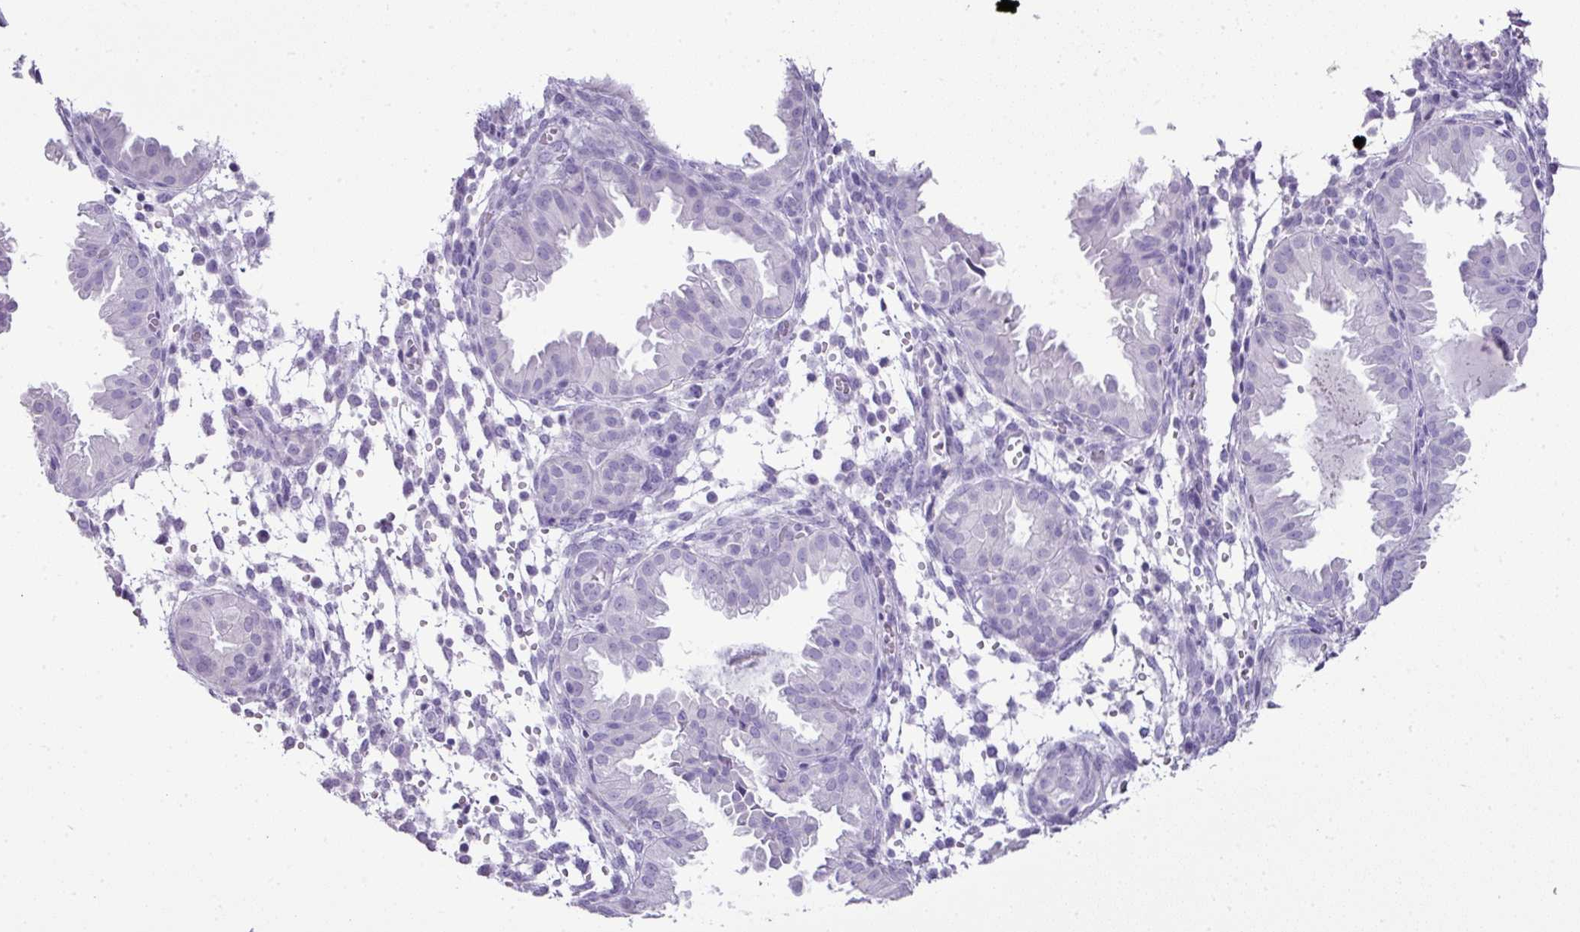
{"staining": {"intensity": "negative", "quantity": "none", "location": "none"}, "tissue": "endometrium", "cell_type": "Cells in endometrial stroma", "image_type": "normal", "snomed": [{"axis": "morphology", "description": "Normal tissue, NOS"}, {"axis": "topography", "description": "Endometrium"}], "caption": "Cells in endometrial stroma show no significant positivity in benign endometrium. (Immunohistochemistry, brightfield microscopy, high magnification).", "gene": "BCL11A", "patient": {"sex": "female", "age": 33}}